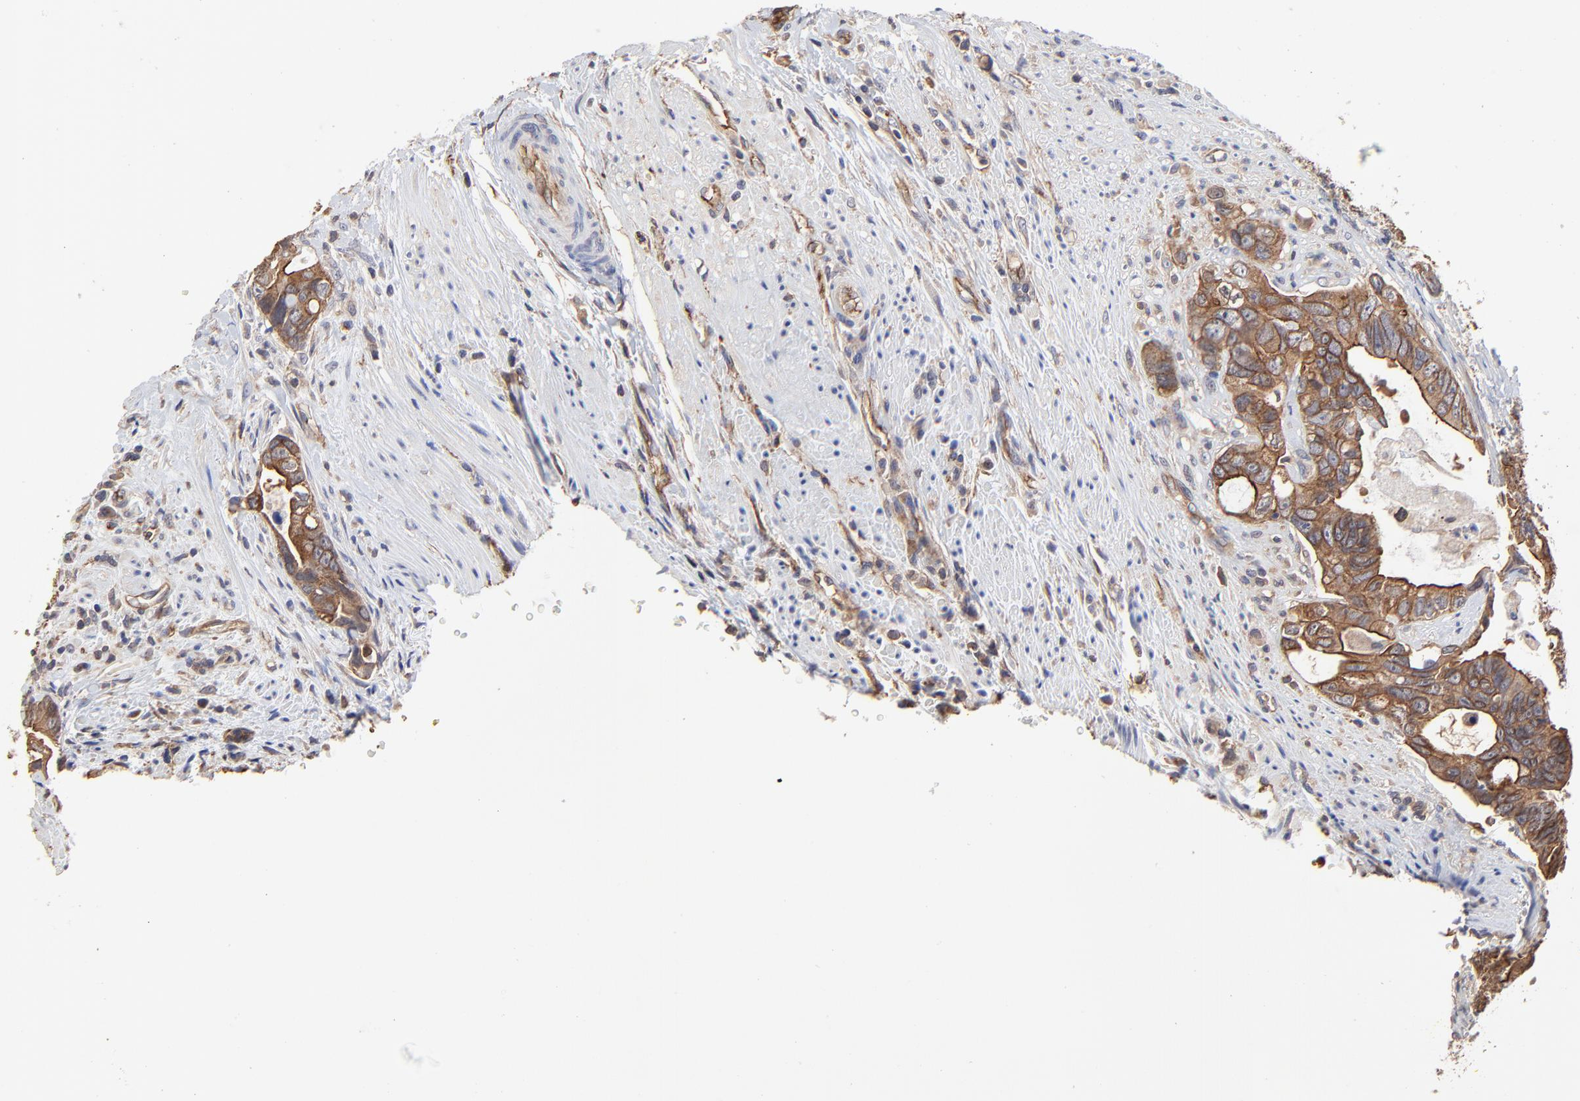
{"staining": {"intensity": "moderate", "quantity": ">75%", "location": "cytoplasmic/membranous"}, "tissue": "colorectal cancer", "cell_type": "Tumor cells", "image_type": "cancer", "snomed": [{"axis": "morphology", "description": "Adenocarcinoma, NOS"}, {"axis": "topography", "description": "Rectum"}], "caption": "Adenocarcinoma (colorectal) tissue demonstrates moderate cytoplasmic/membranous expression in approximately >75% of tumor cells, visualized by immunohistochemistry.", "gene": "ARMT1", "patient": {"sex": "female", "age": 57}}